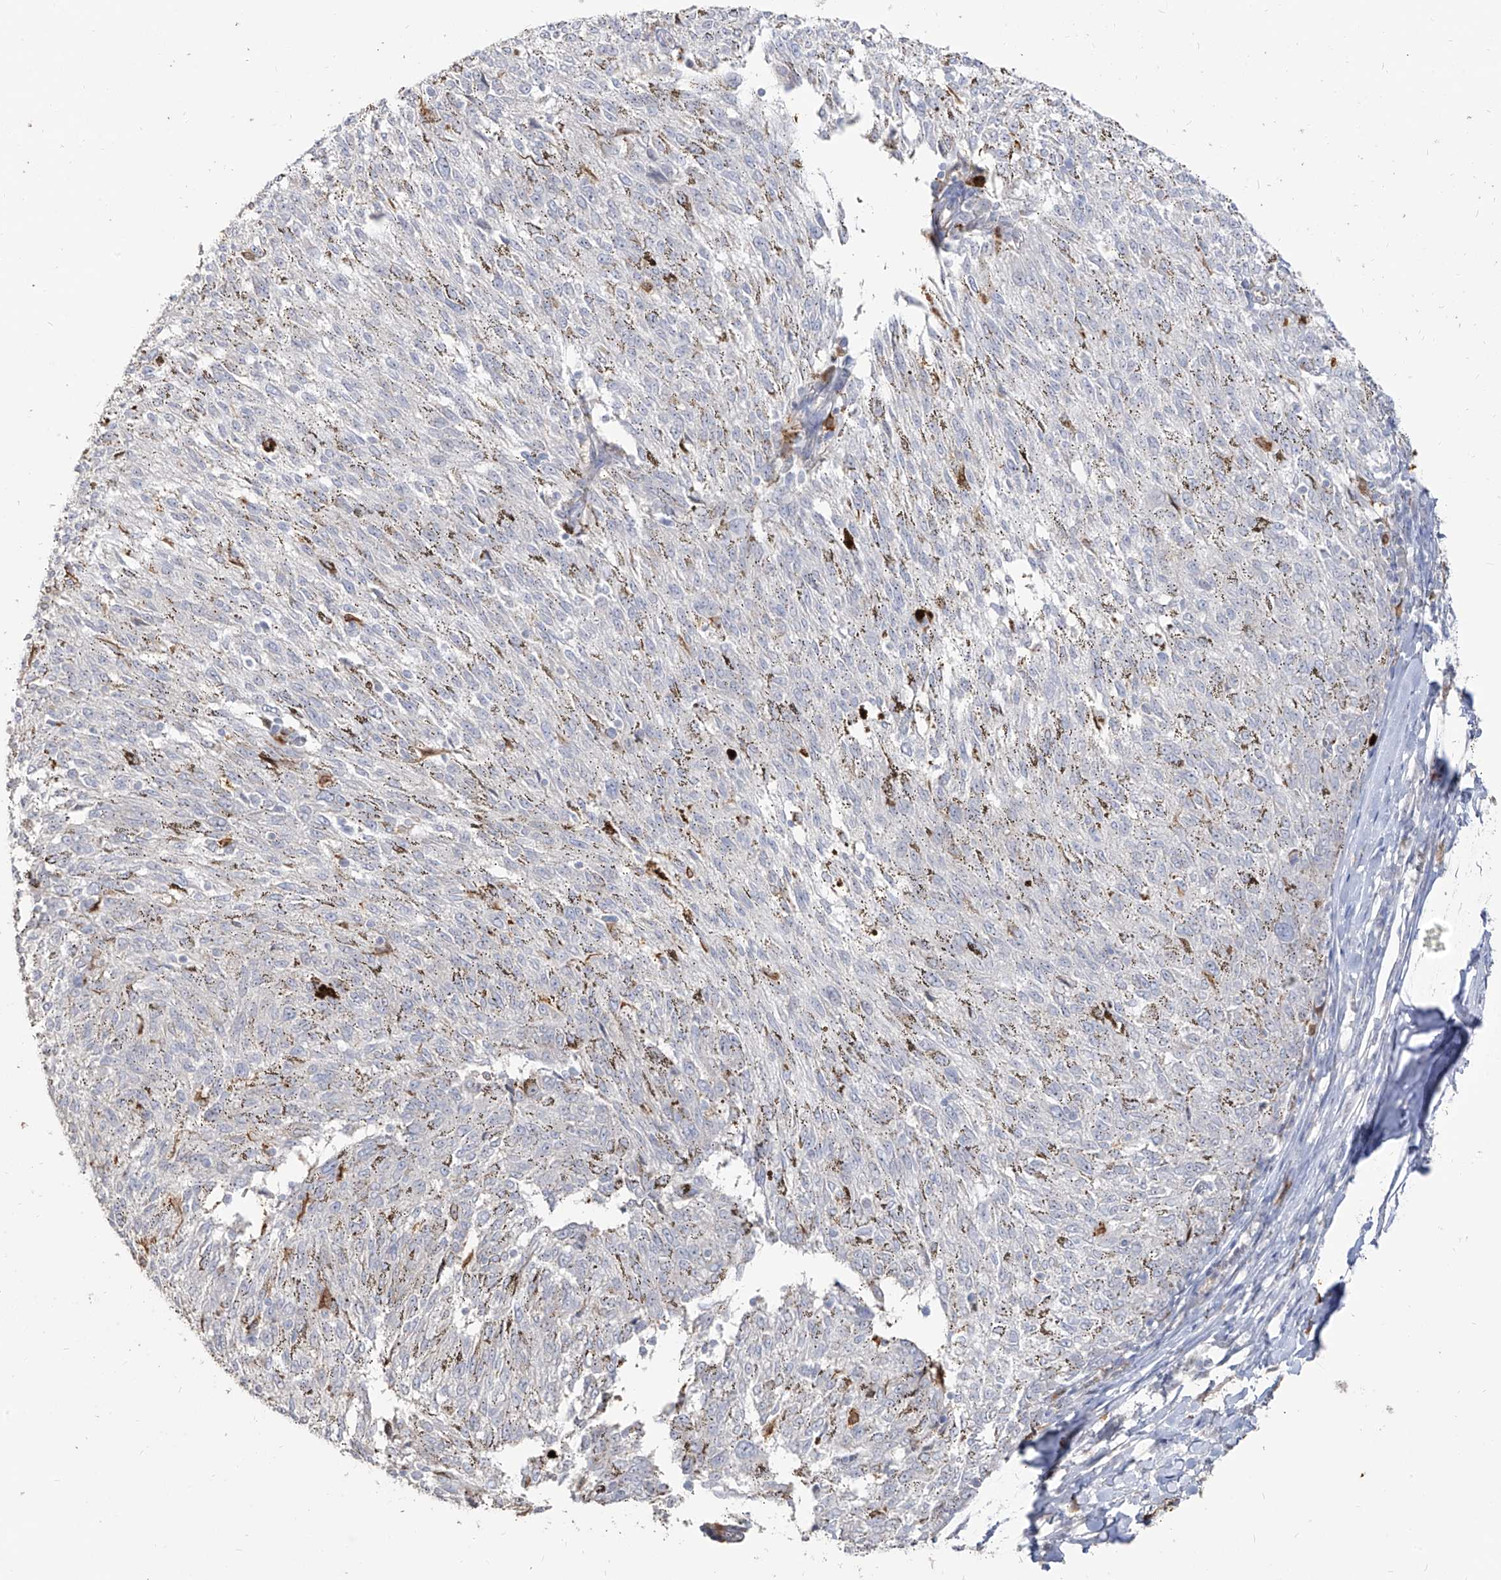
{"staining": {"intensity": "negative", "quantity": "none", "location": "none"}, "tissue": "melanoma", "cell_type": "Tumor cells", "image_type": "cancer", "snomed": [{"axis": "morphology", "description": "Malignant melanoma, NOS"}, {"axis": "topography", "description": "Skin"}], "caption": "Melanoma stained for a protein using immunohistochemistry (IHC) reveals no positivity tumor cells.", "gene": "ZNF227", "patient": {"sex": "female", "age": 72}}